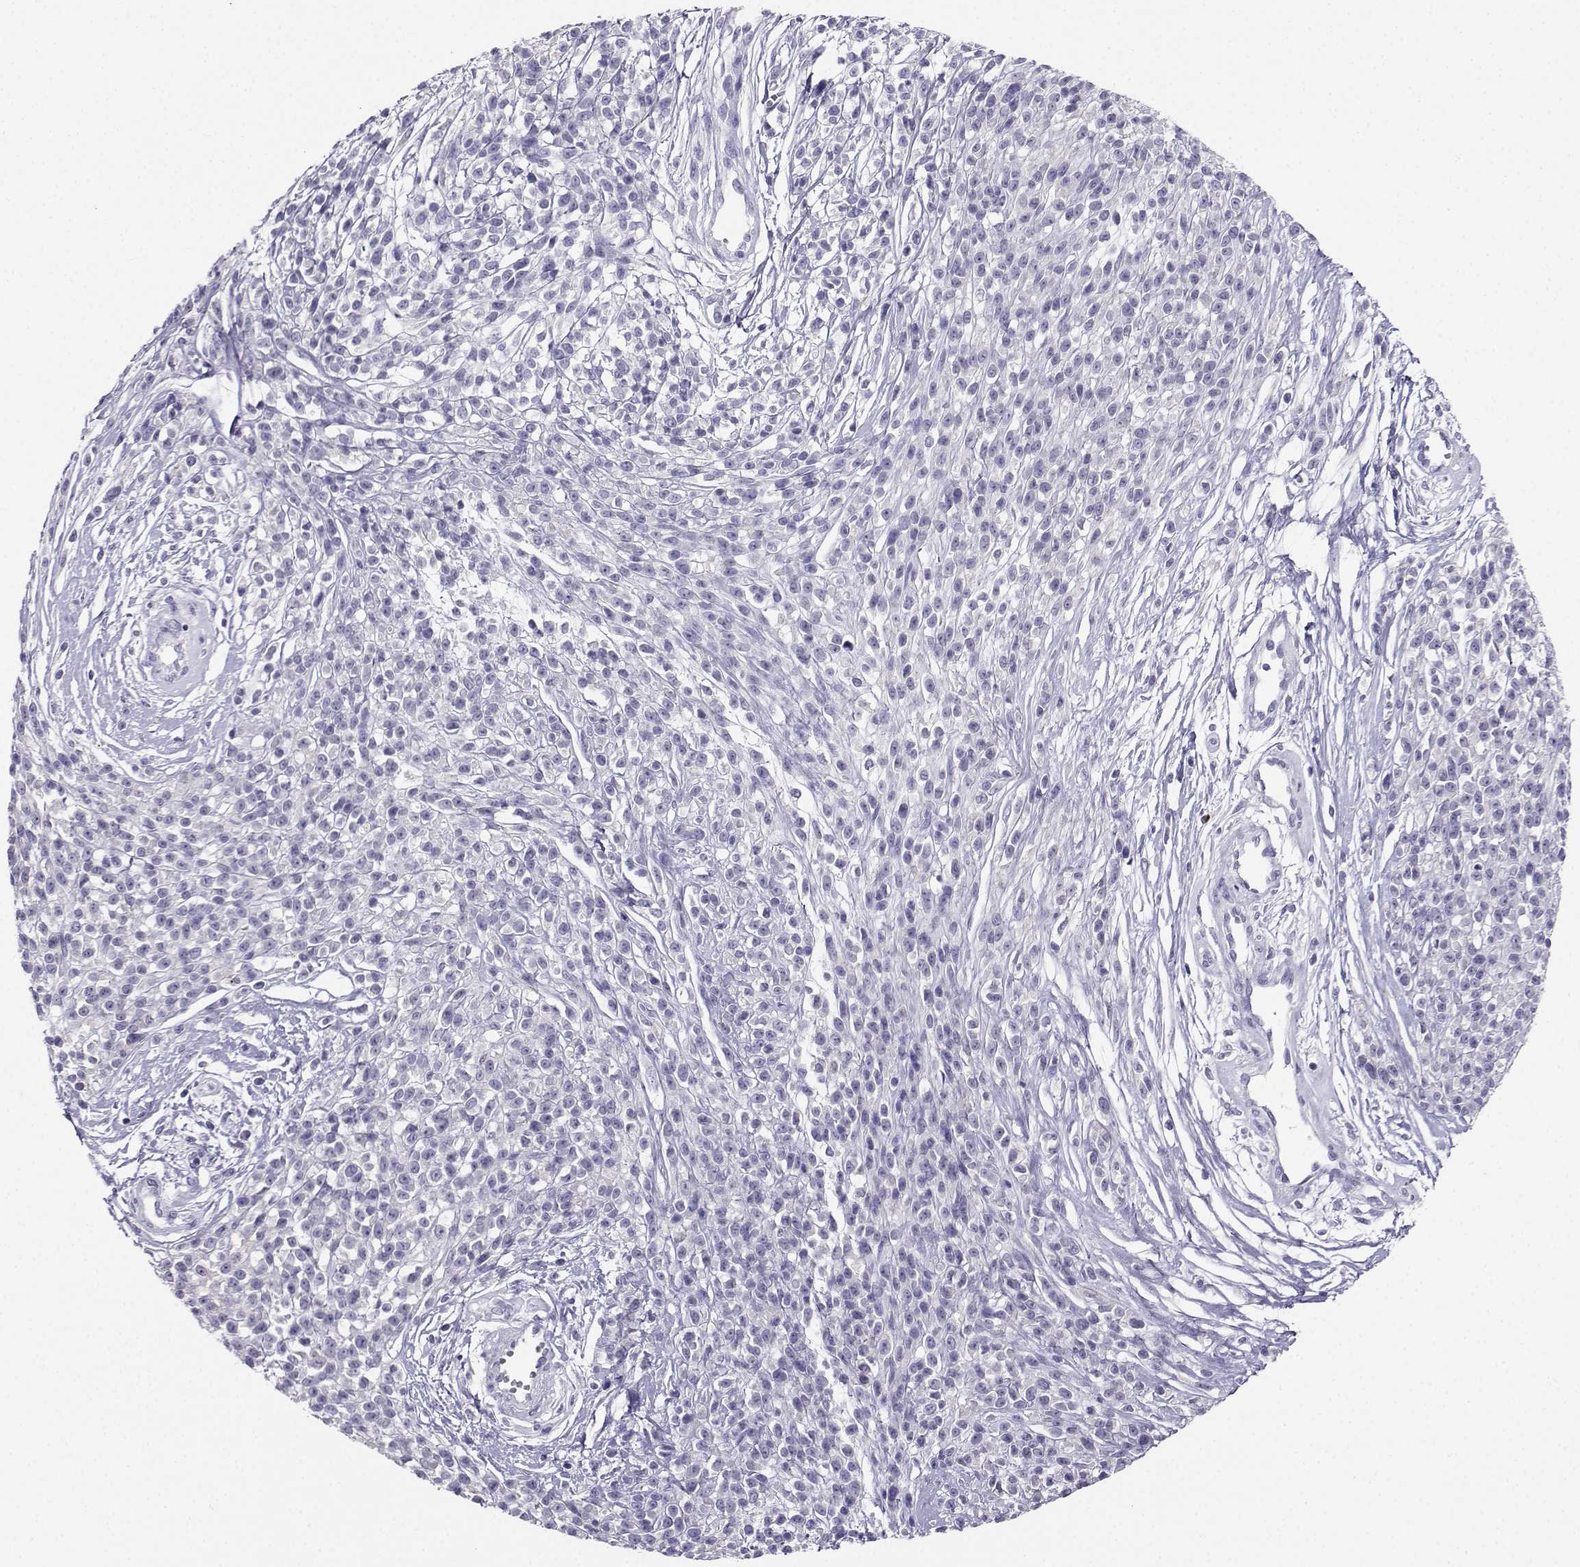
{"staining": {"intensity": "negative", "quantity": "none", "location": "none"}, "tissue": "melanoma", "cell_type": "Tumor cells", "image_type": "cancer", "snomed": [{"axis": "morphology", "description": "Malignant melanoma, NOS"}, {"axis": "topography", "description": "Skin"}, {"axis": "topography", "description": "Skin of trunk"}], "caption": "Immunohistochemistry photomicrograph of malignant melanoma stained for a protein (brown), which demonstrates no expression in tumor cells.", "gene": "GRIK4", "patient": {"sex": "male", "age": 74}}